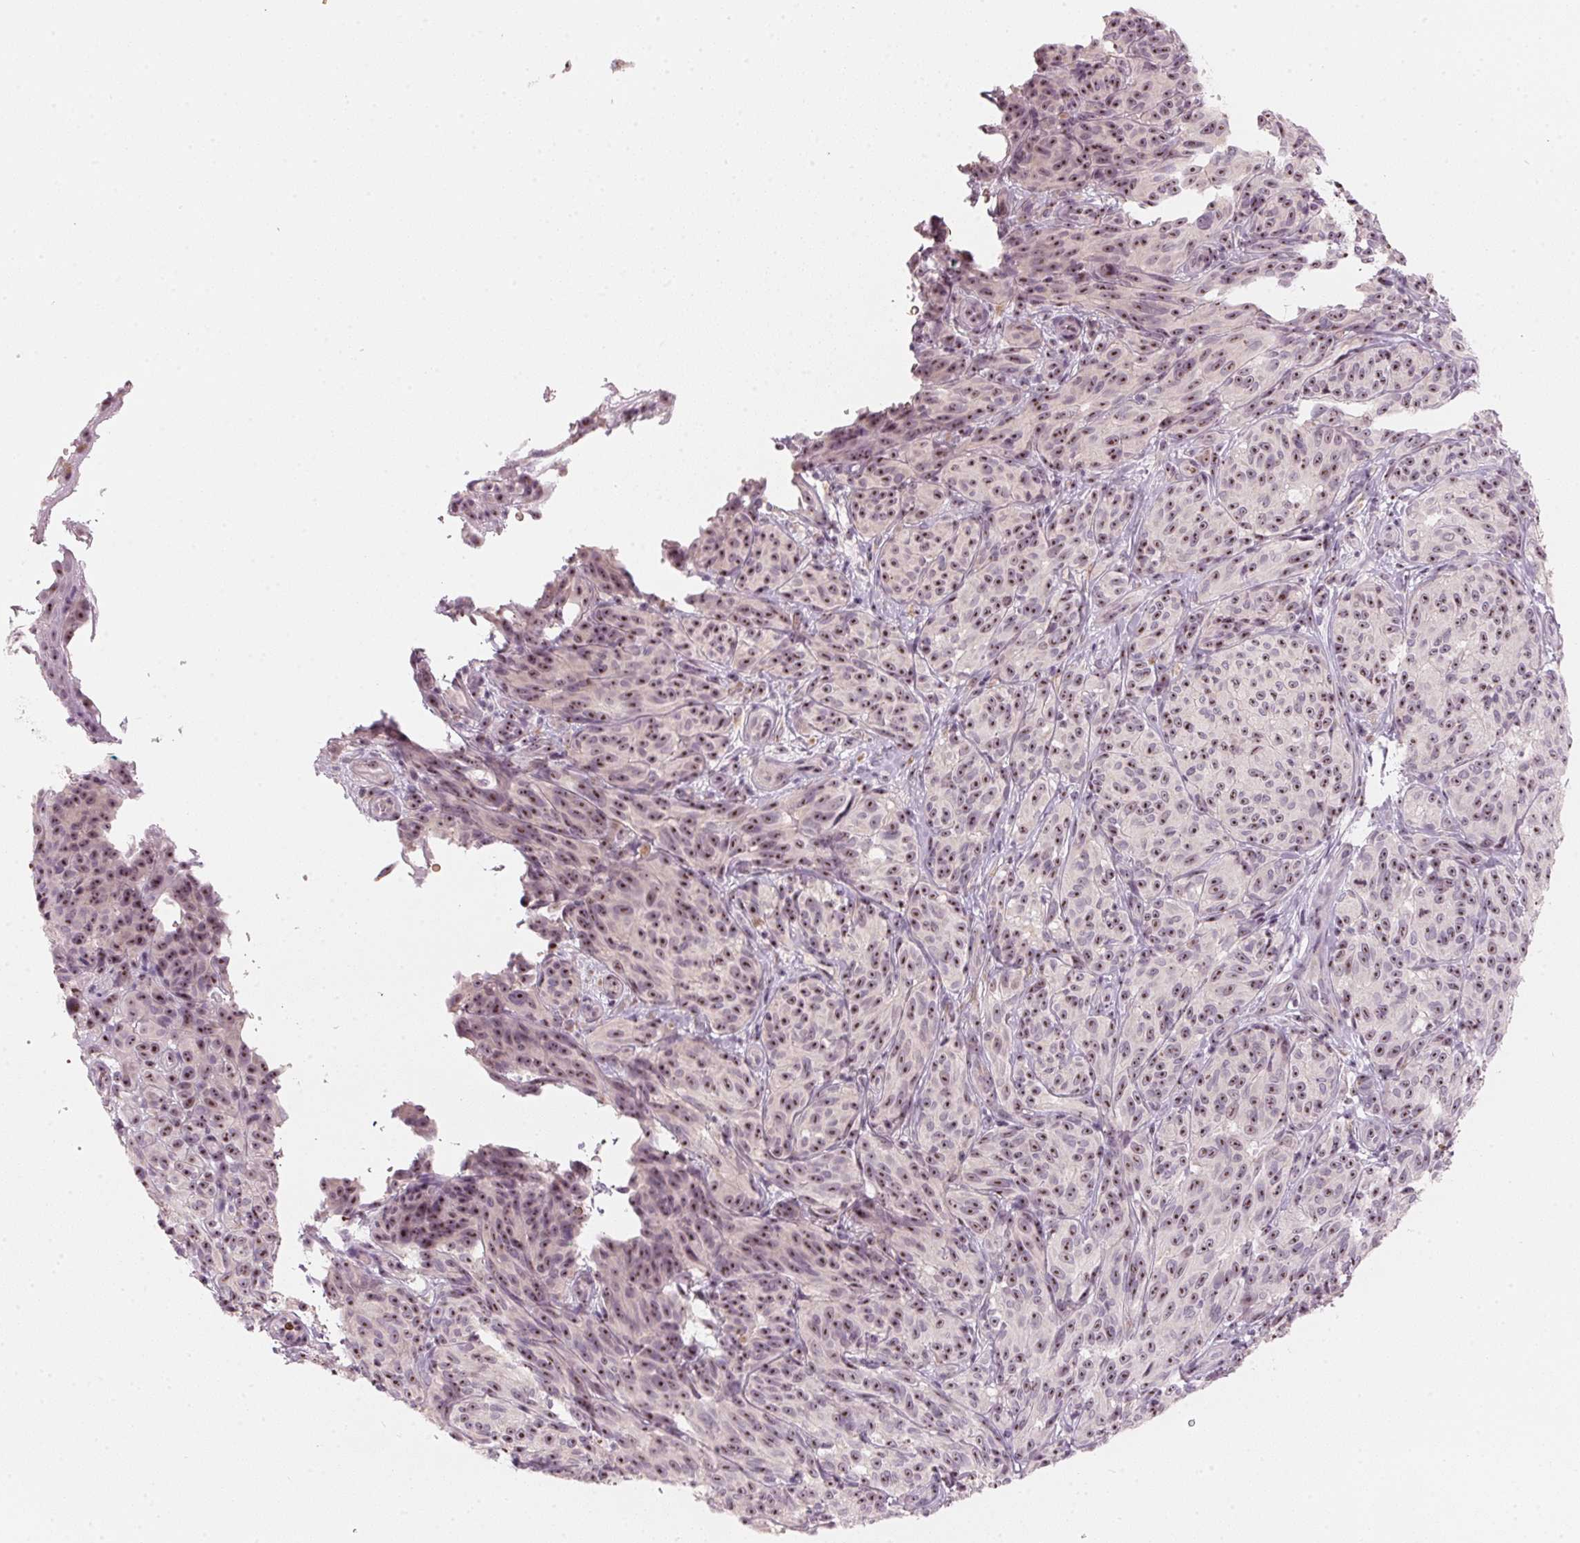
{"staining": {"intensity": "moderate", "quantity": ">75%", "location": "nuclear"}, "tissue": "melanoma", "cell_type": "Tumor cells", "image_type": "cancer", "snomed": [{"axis": "morphology", "description": "Malignant melanoma, NOS"}, {"axis": "topography", "description": "Skin"}], "caption": "Brown immunohistochemical staining in human malignant melanoma exhibits moderate nuclear positivity in about >75% of tumor cells.", "gene": "DNTTIP2", "patient": {"sex": "female", "age": 85}}